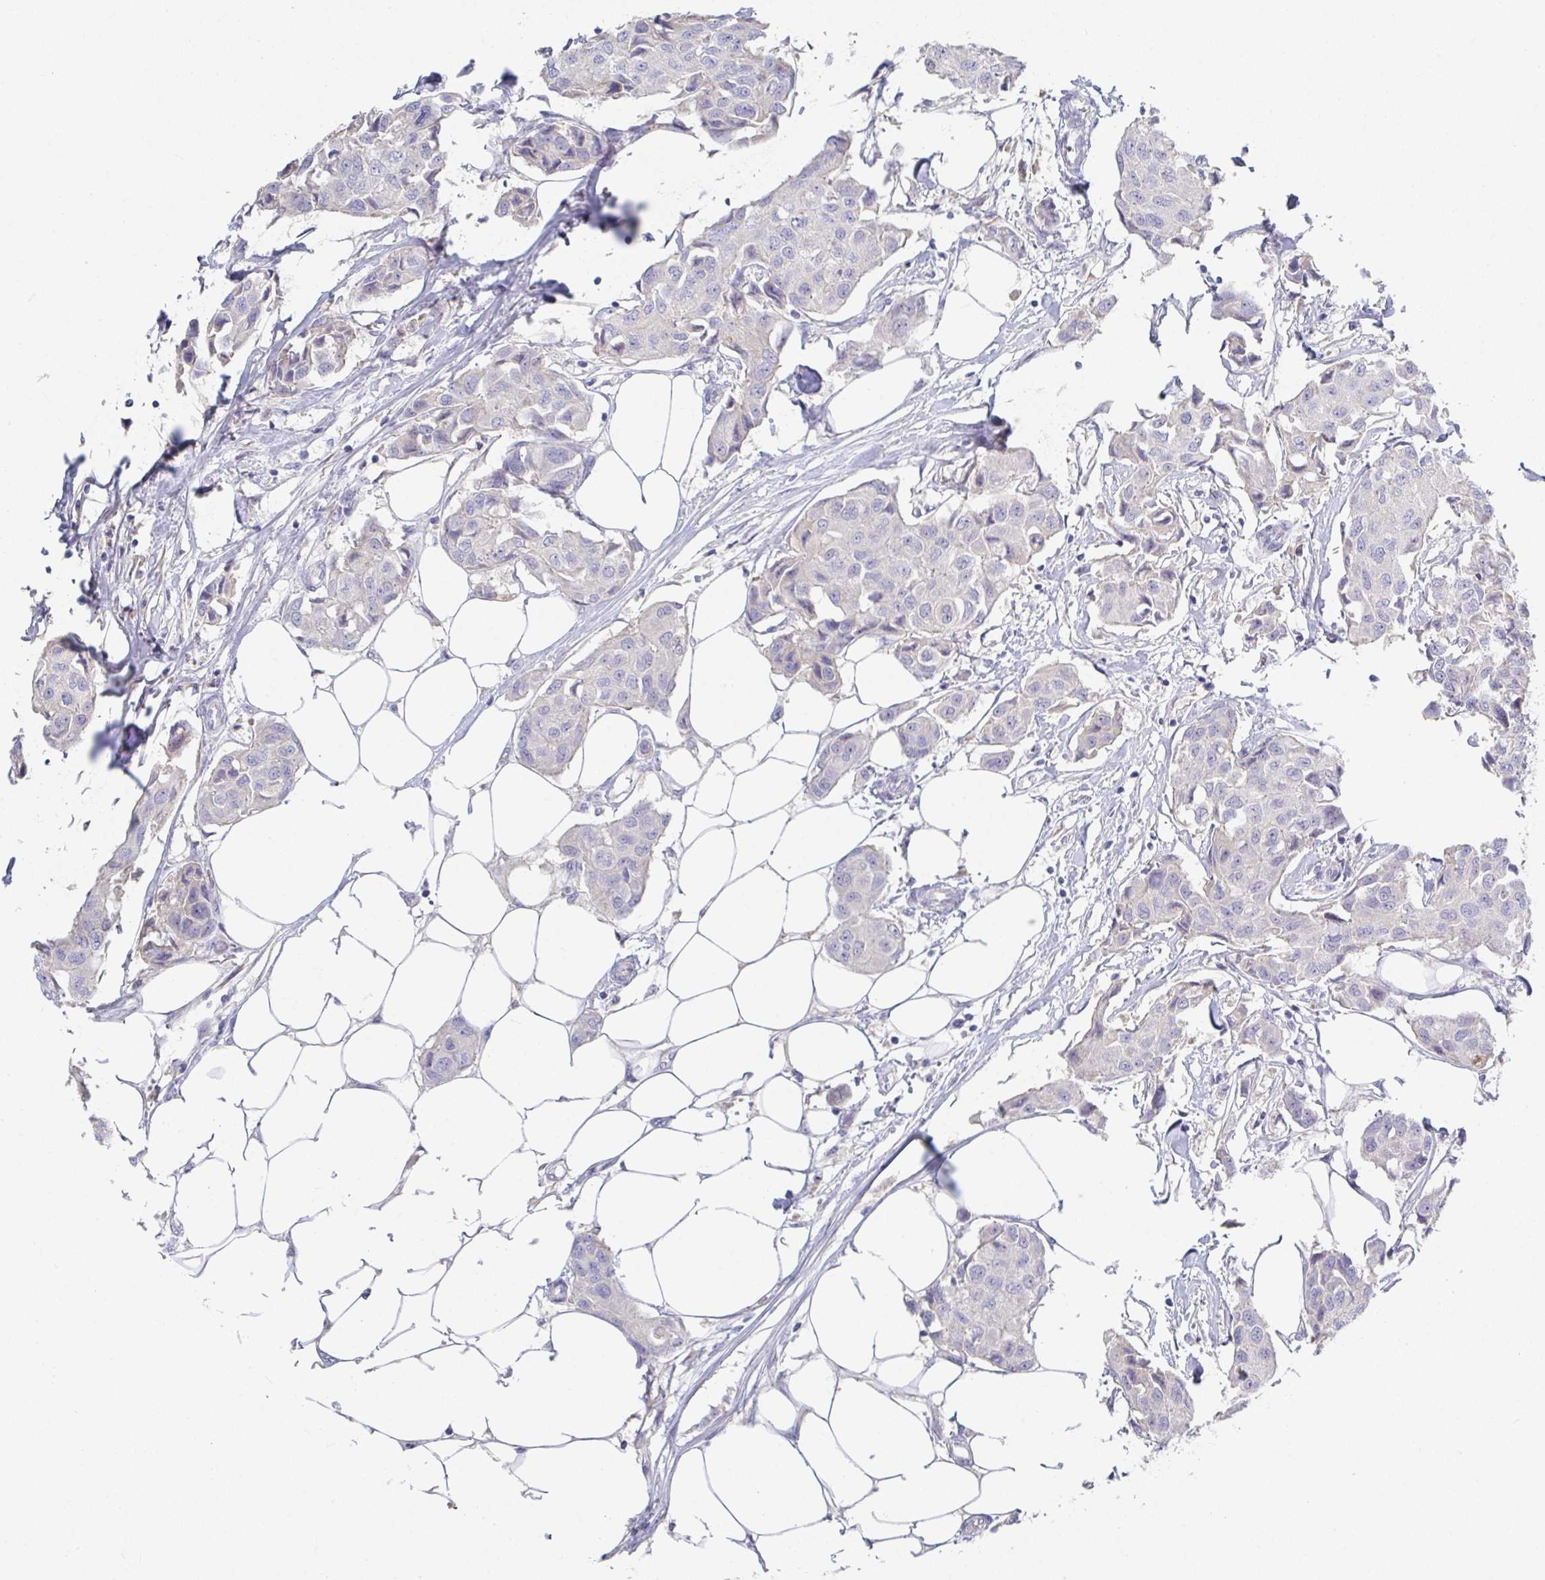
{"staining": {"intensity": "negative", "quantity": "none", "location": "none"}, "tissue": "breast cancer", "cell_type": "Tumor cells", "image_type": "cancer", "snomed": [{"axis": "morphology", "description": "Duct carcinoma"}, {"axis": "topography", "description": "Breast"}, {"axis": "topography", "description": "Lymph node"}], "caption": "This micrograph is of breast cancer stained with immunohistochemistry to label a protein in brown with the nuclei are counter-stained blue. There is no expression in tumor cells.", "gene": "ANO5", "patient": {"sex": "female", "age": 80}}